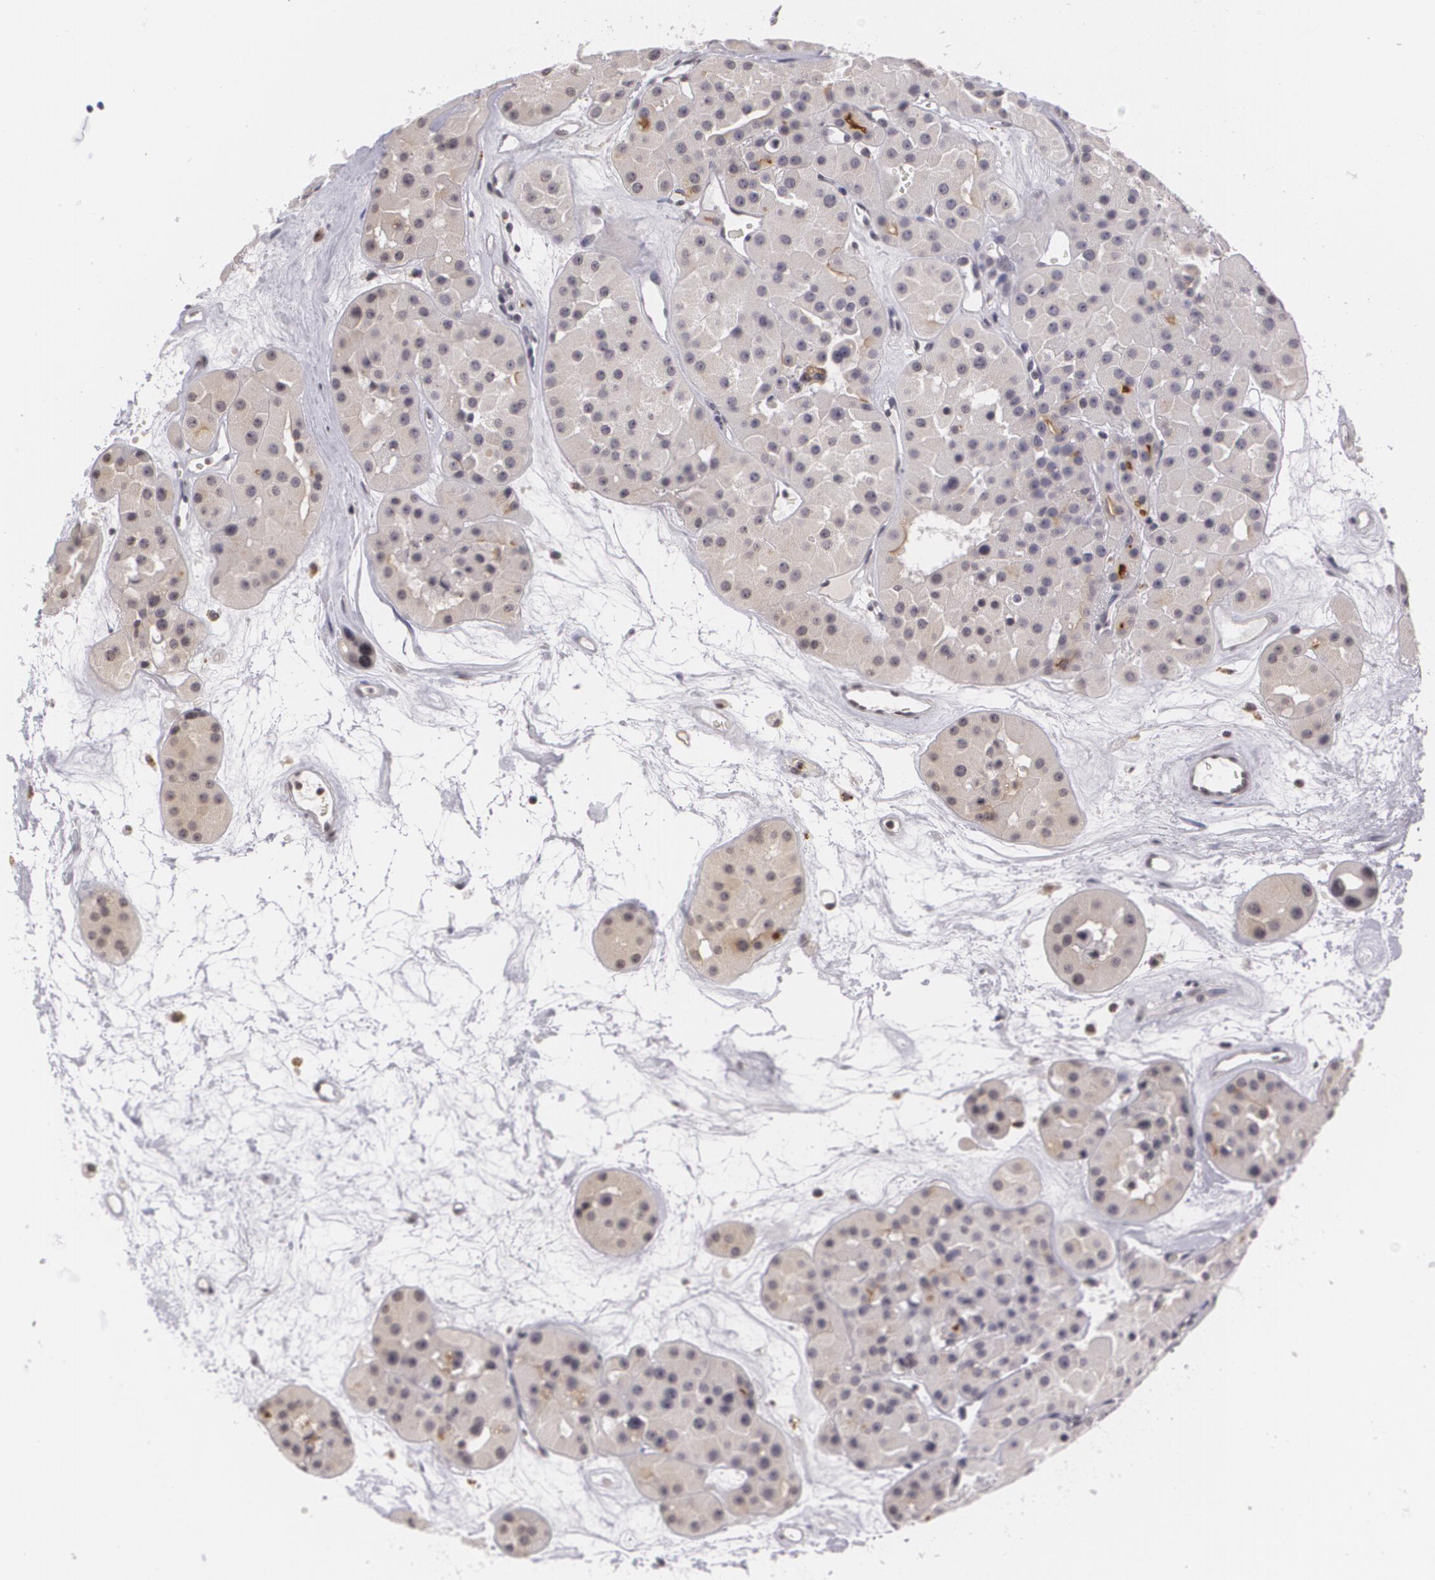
{"staining": {"intensity": "weak", "quantity": ">75%", "location": "cytoplasmic/membranous"}, "tissue": "renal cancer", "cell_type": "Tumor cells", "image_type": "cancer", "snomed": [{"axis": "morphology", "description": "Adenocarcinoma, uncertain malignant potential"}, {"axis": "topography", "description": "Kidney"}], "caption": "Immunohistochemistry (IHC) staining of adenocarcinoma,  uncertain malignant potential (renal), which exhibits low levels of weak cytoplasmic/membranous expression in about >75% of tumor cells indicating weak cytoplasmic/membranous protein expression. The staining was performed using DAB (3,3'-diaminobenzidine) (brown) for protein detection and nuclei were counterstained in hematoxylin (blue).", "gene": "MUC1", "patient": {"sex": "male", "age": 63}}